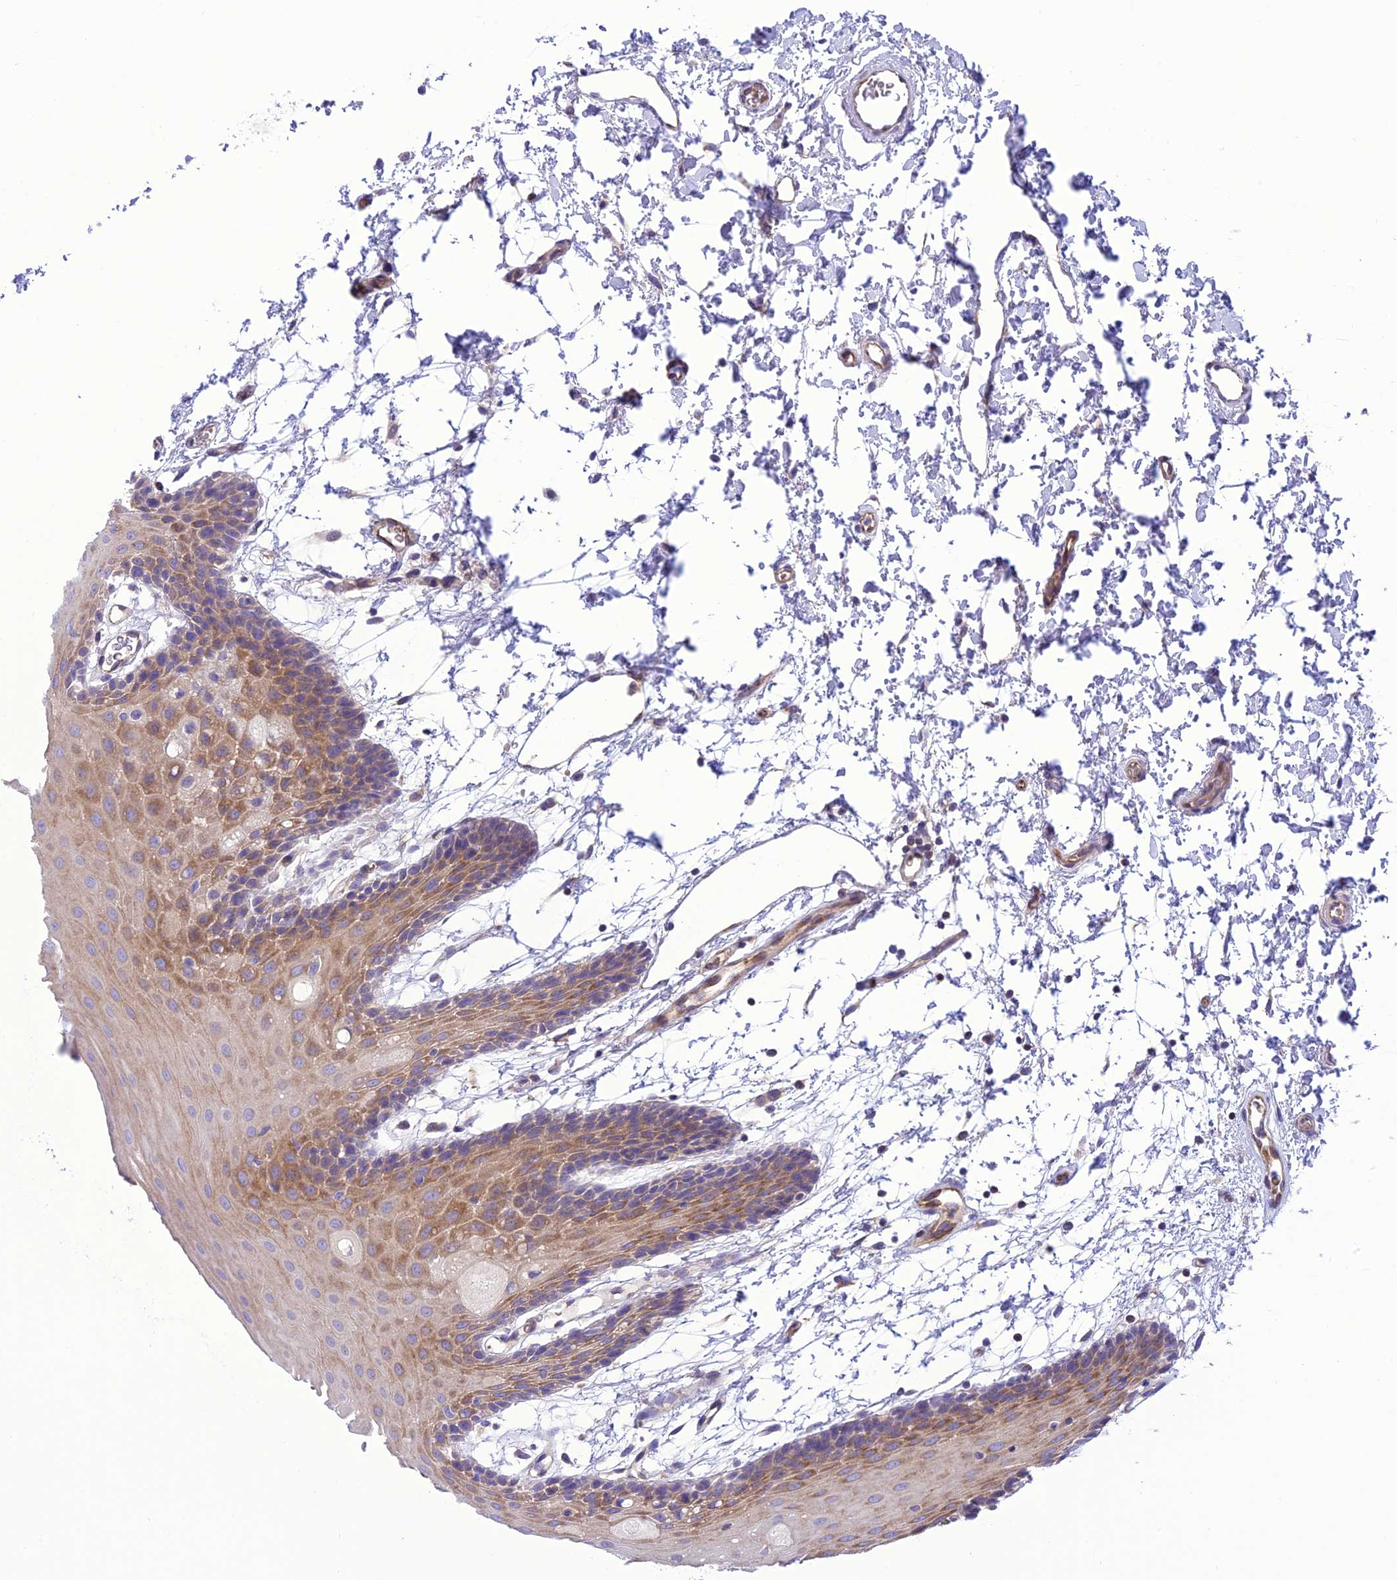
{"staining": {"intensity": "moderate", "quantity": "25%-75%", "location": "cytoplasmic/membranous"}, "tissue": "oral mucosa", "cell_type": "Squamous epithelial cells", "image_type": "normal", "snomed": [{"axis": "morphology", "description": "Normal tissue, NOS"}, {"axis": "topography", "description": "Skeletal muscle"}, {"axis": "topography", "description": "Oral tissue"}, {"axis": "topography", "description": "Salivary gland"}, {"axis": "topography", "description": "Peripheral nerve tissue"}], "caption": "Normal oral mucosa reveals moderate cytoplasmic/membranous expression in about 25%-75% of squamous epithelial cells, visualized by immunohistochemistry.", "gene": "PPFIA3", "patient": {"sex": "male", "age": 54}}